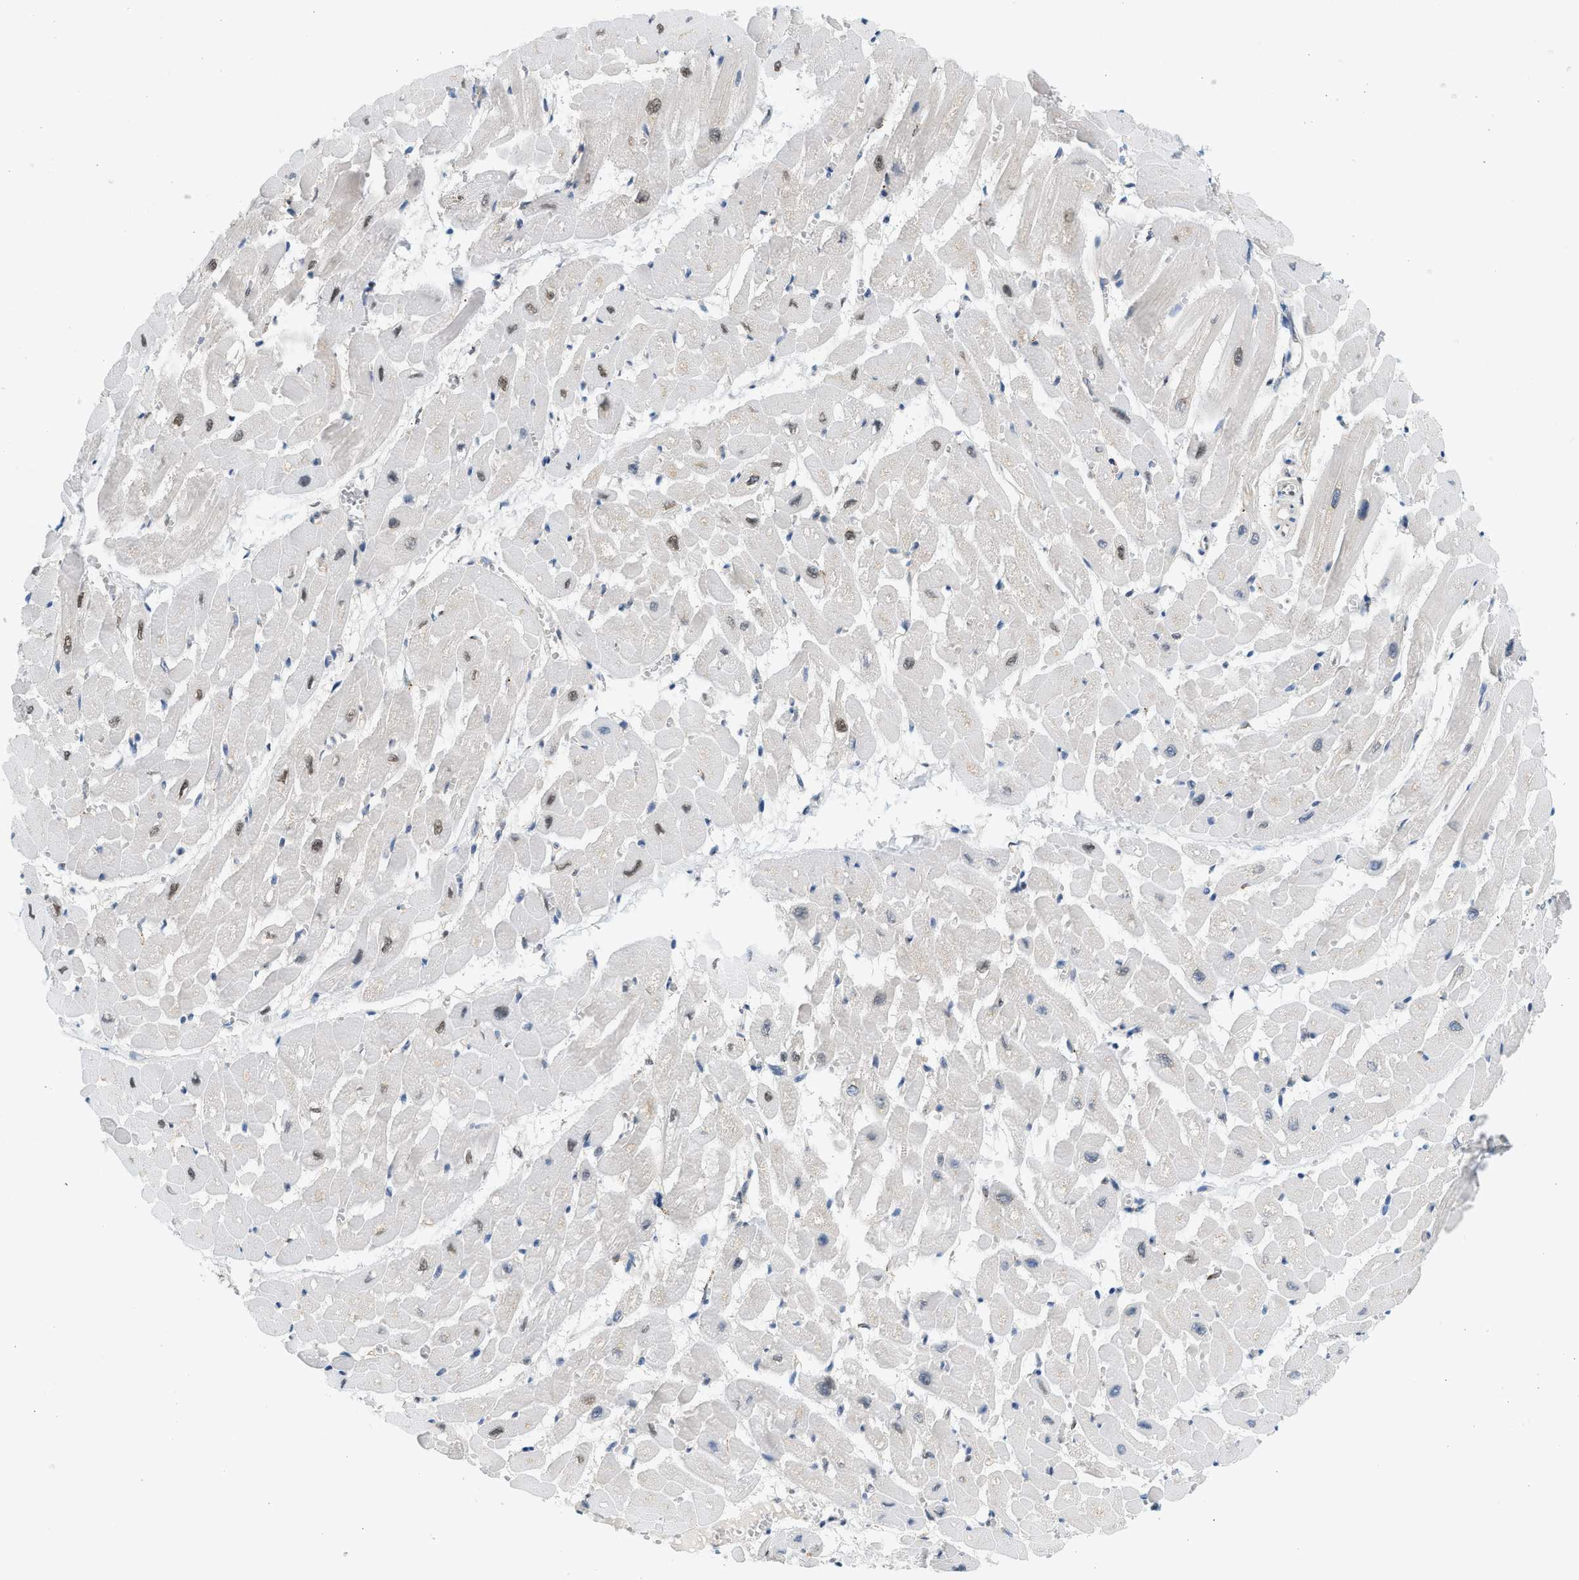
{"staining": {"intensity": "weak", "quantity": "25%-75%", "location": "nuclear"}, "tissue": "heart muscle", "cell_type": "Cardiomyocytes", "image_type": "normal", "snomed": [{"axis": "morphology", "description": "Normal tissue, NOS"}, {"axis": "topography", "description": "Heart"}], "caption": "An IHC micrograph of benign tissue is shown. Protein staining in brown labels weak nuclear positivity in heart muscle within cardiomyocytes.", "gene": "HIPK1", "patient": {"sex": "male", "age": 45}}